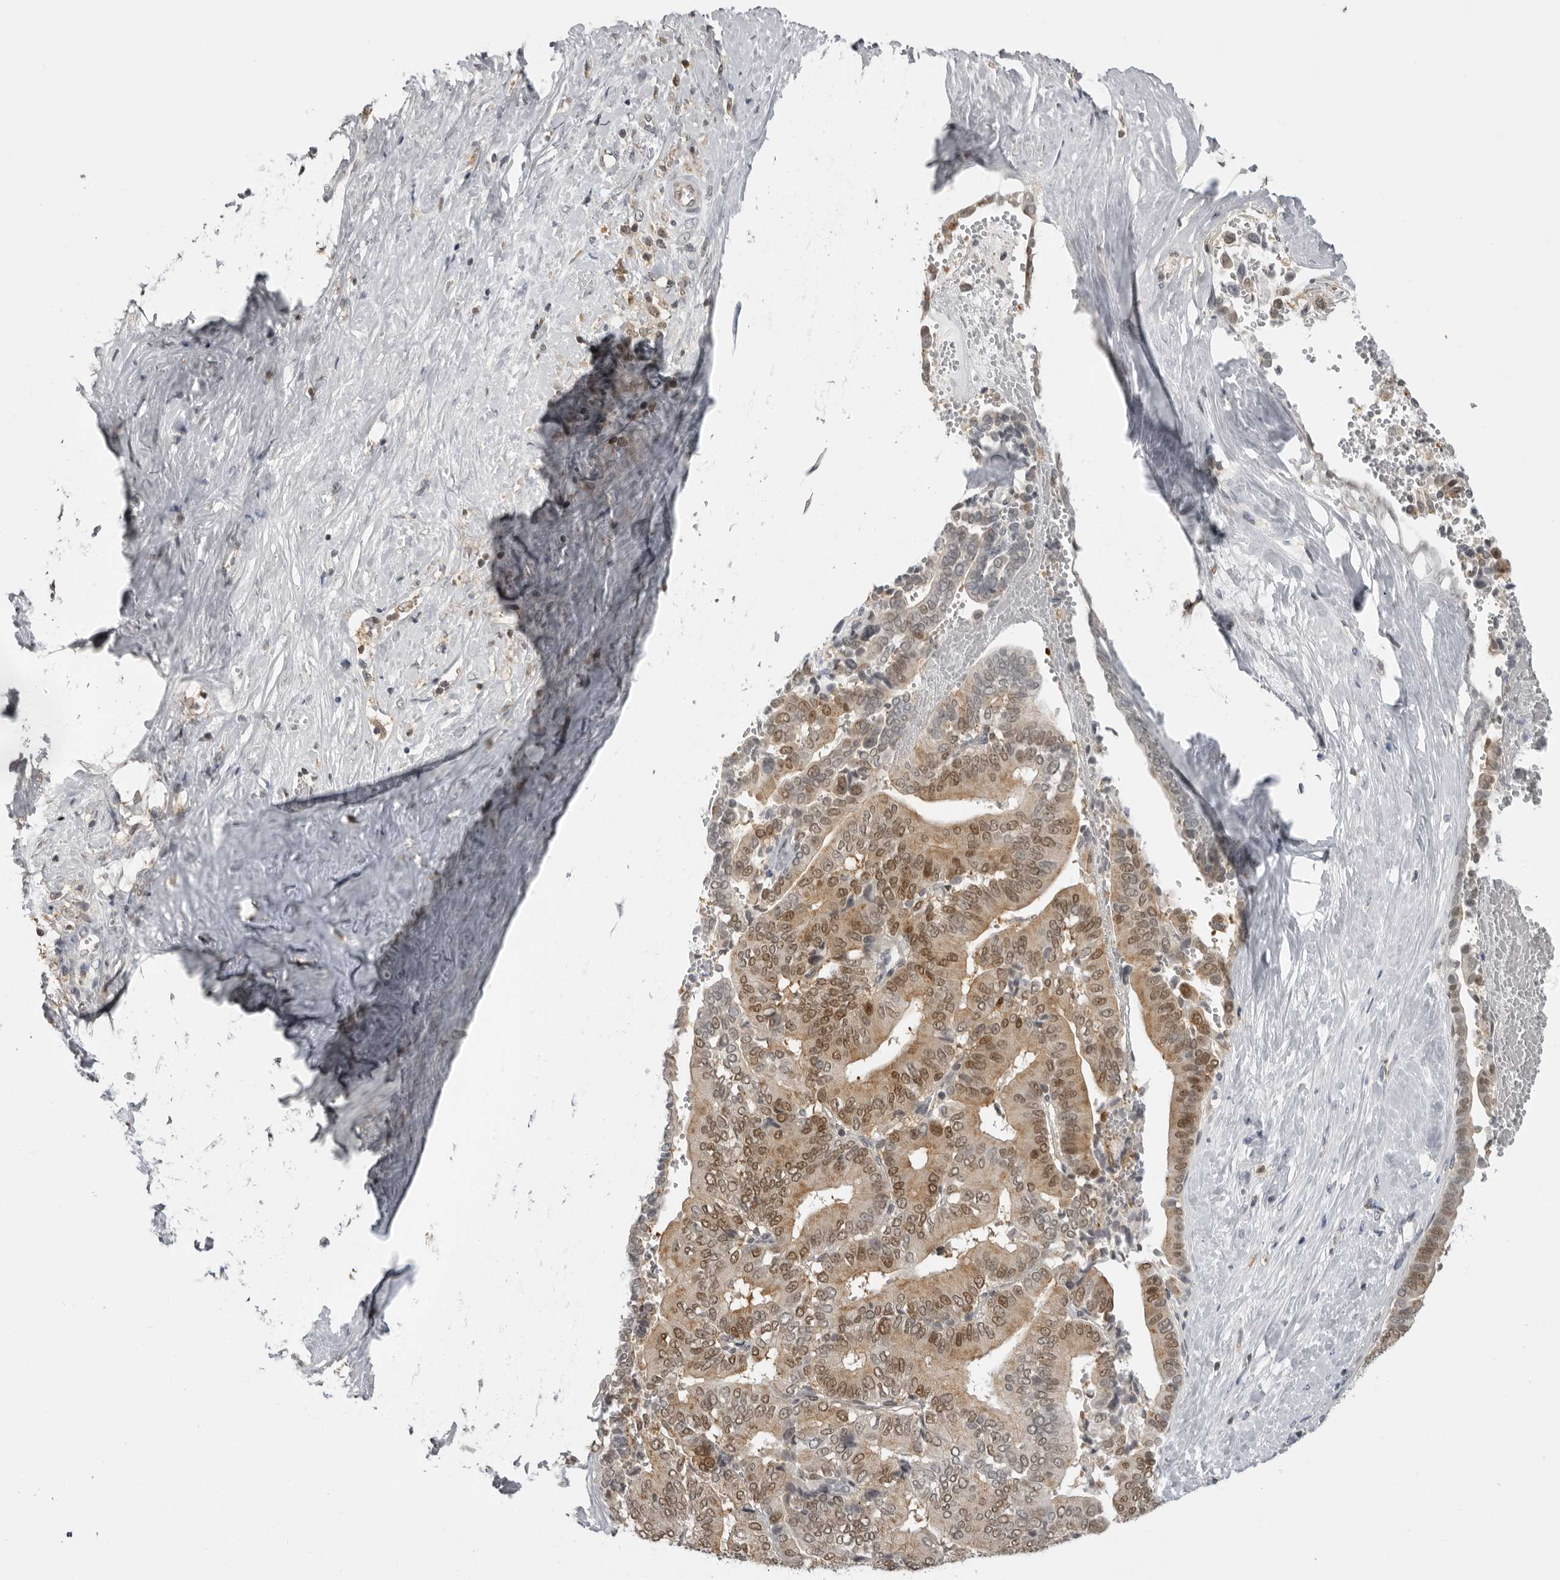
{"staining": {"intensity": "moderate", "quantity": ">75%", "location": "cytoplasmic/membranous,nuclear"}, "tissue": "liver cancer", "cell_type": "Tumor cells", "image_type": "cancer", "snomed": [{"axis": "morphology", "description": "Cholangiocarcinoma"}, {"axis": "topography", "description": "Liver"}], "caption": "Immunohistochemistry (IHC) histopathology image of human liver cholangiocarcinoma stained for a protein (brown), which reveals medium levels of moderate cytoplasmic/membranous and nuclear staining in approximately >75% of tumor cells.", "gene": "PDCL3", "patient": {"sex": "female", "age": 75}}